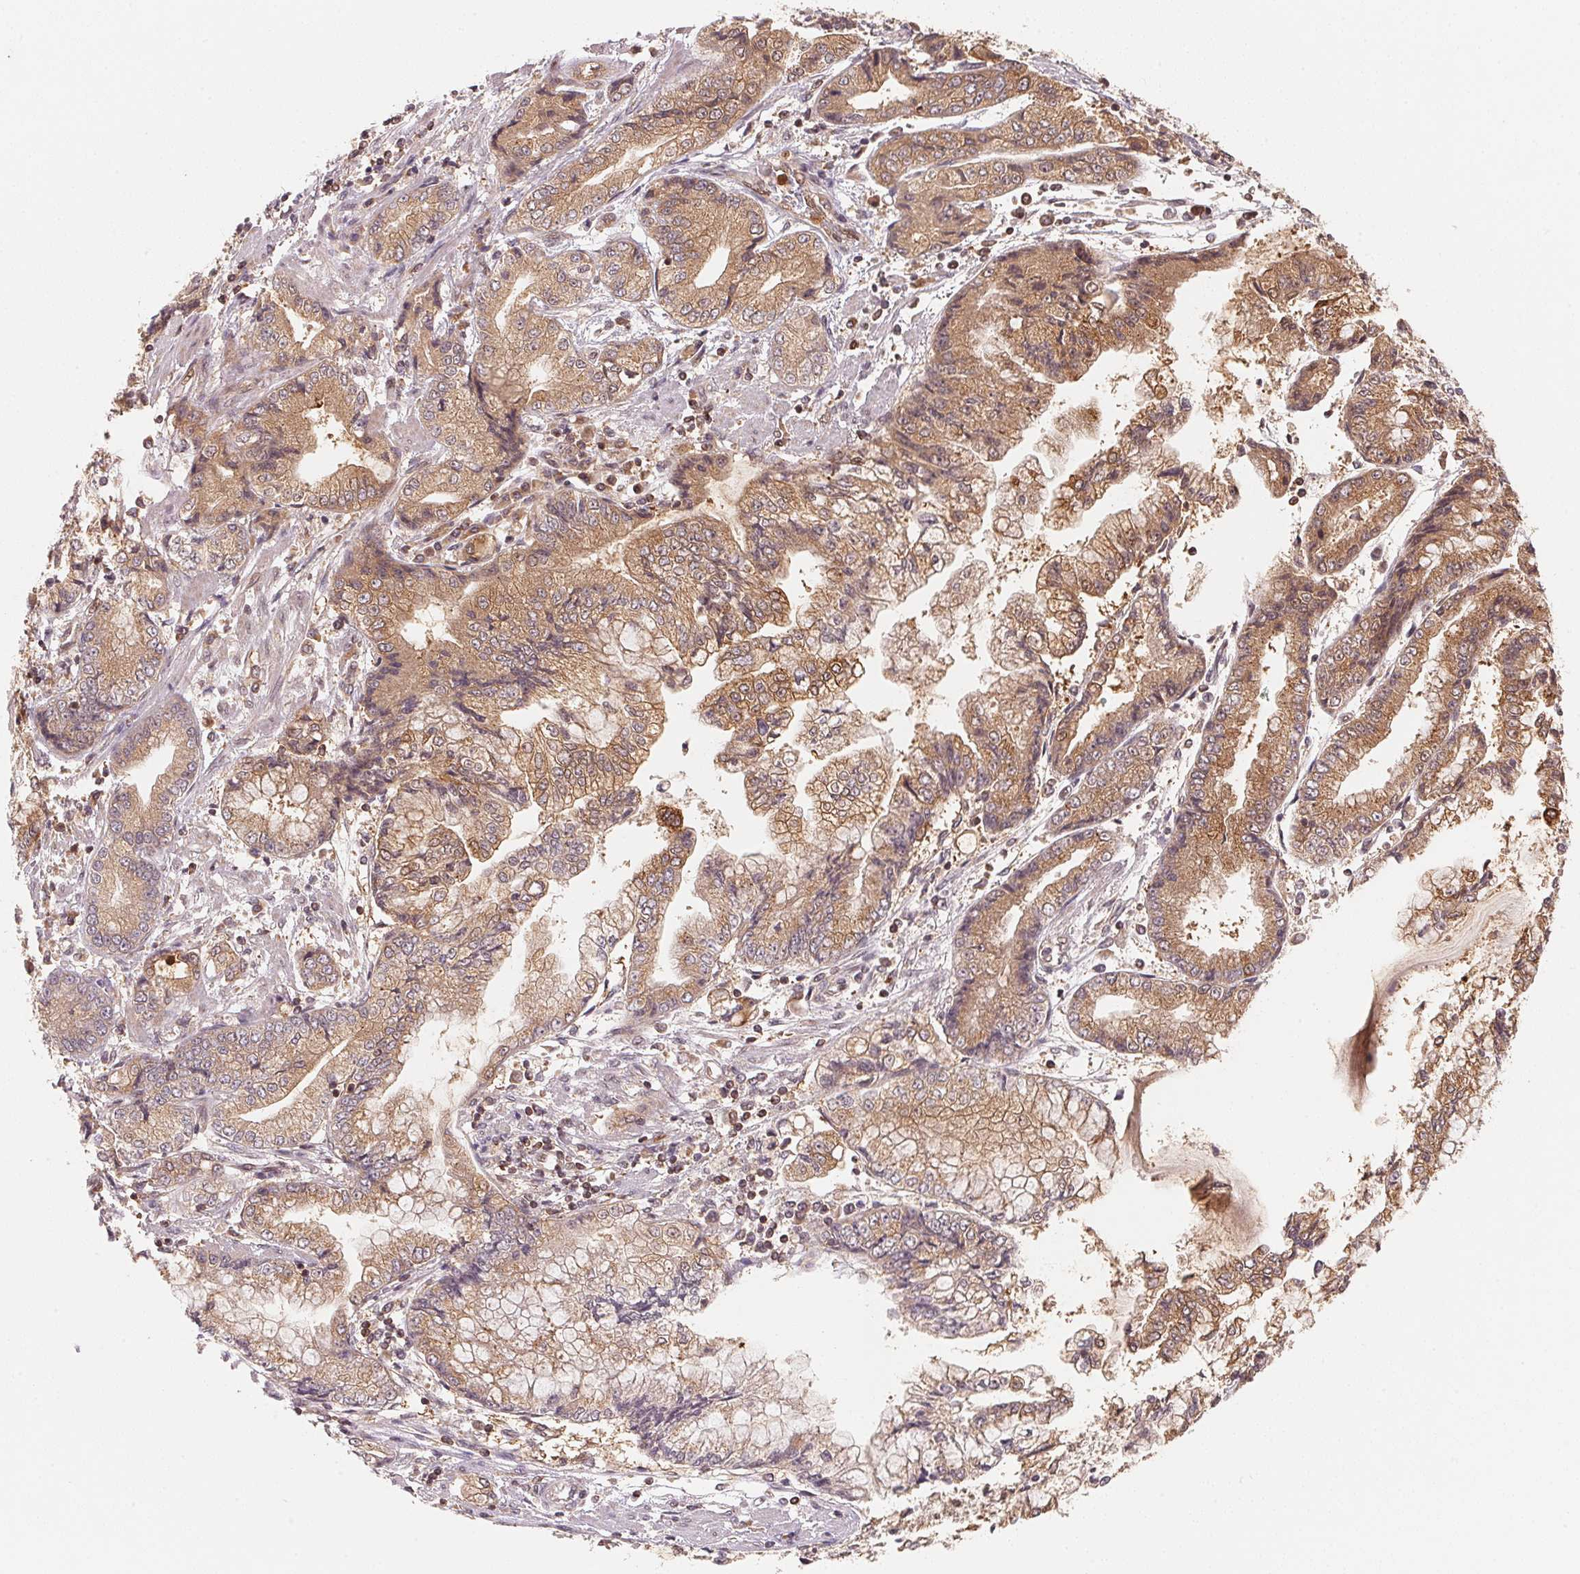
{"staining": {"intensity": "moderate", "quantity": ">75%", "location": "cytoplasmic/membranous"}, "tissue": "stomach cancer", "cell_type": "Tumor cells", "image_type": "cancer", "snomed": [{"axis": "morphology", "description": "Adenocarcinoma, NOS"}, {"axis": "topography", "description": "Stomach, upper"}], "caption": "Brown immunohistochemical staining in human adenocarcinoma (stomach) exhibits moderate cytoplasmic/membranous positivity in about >75% of tumor cells.", "gene": "CCDC102B", "patient": {"sex": "female", "age": 74}}